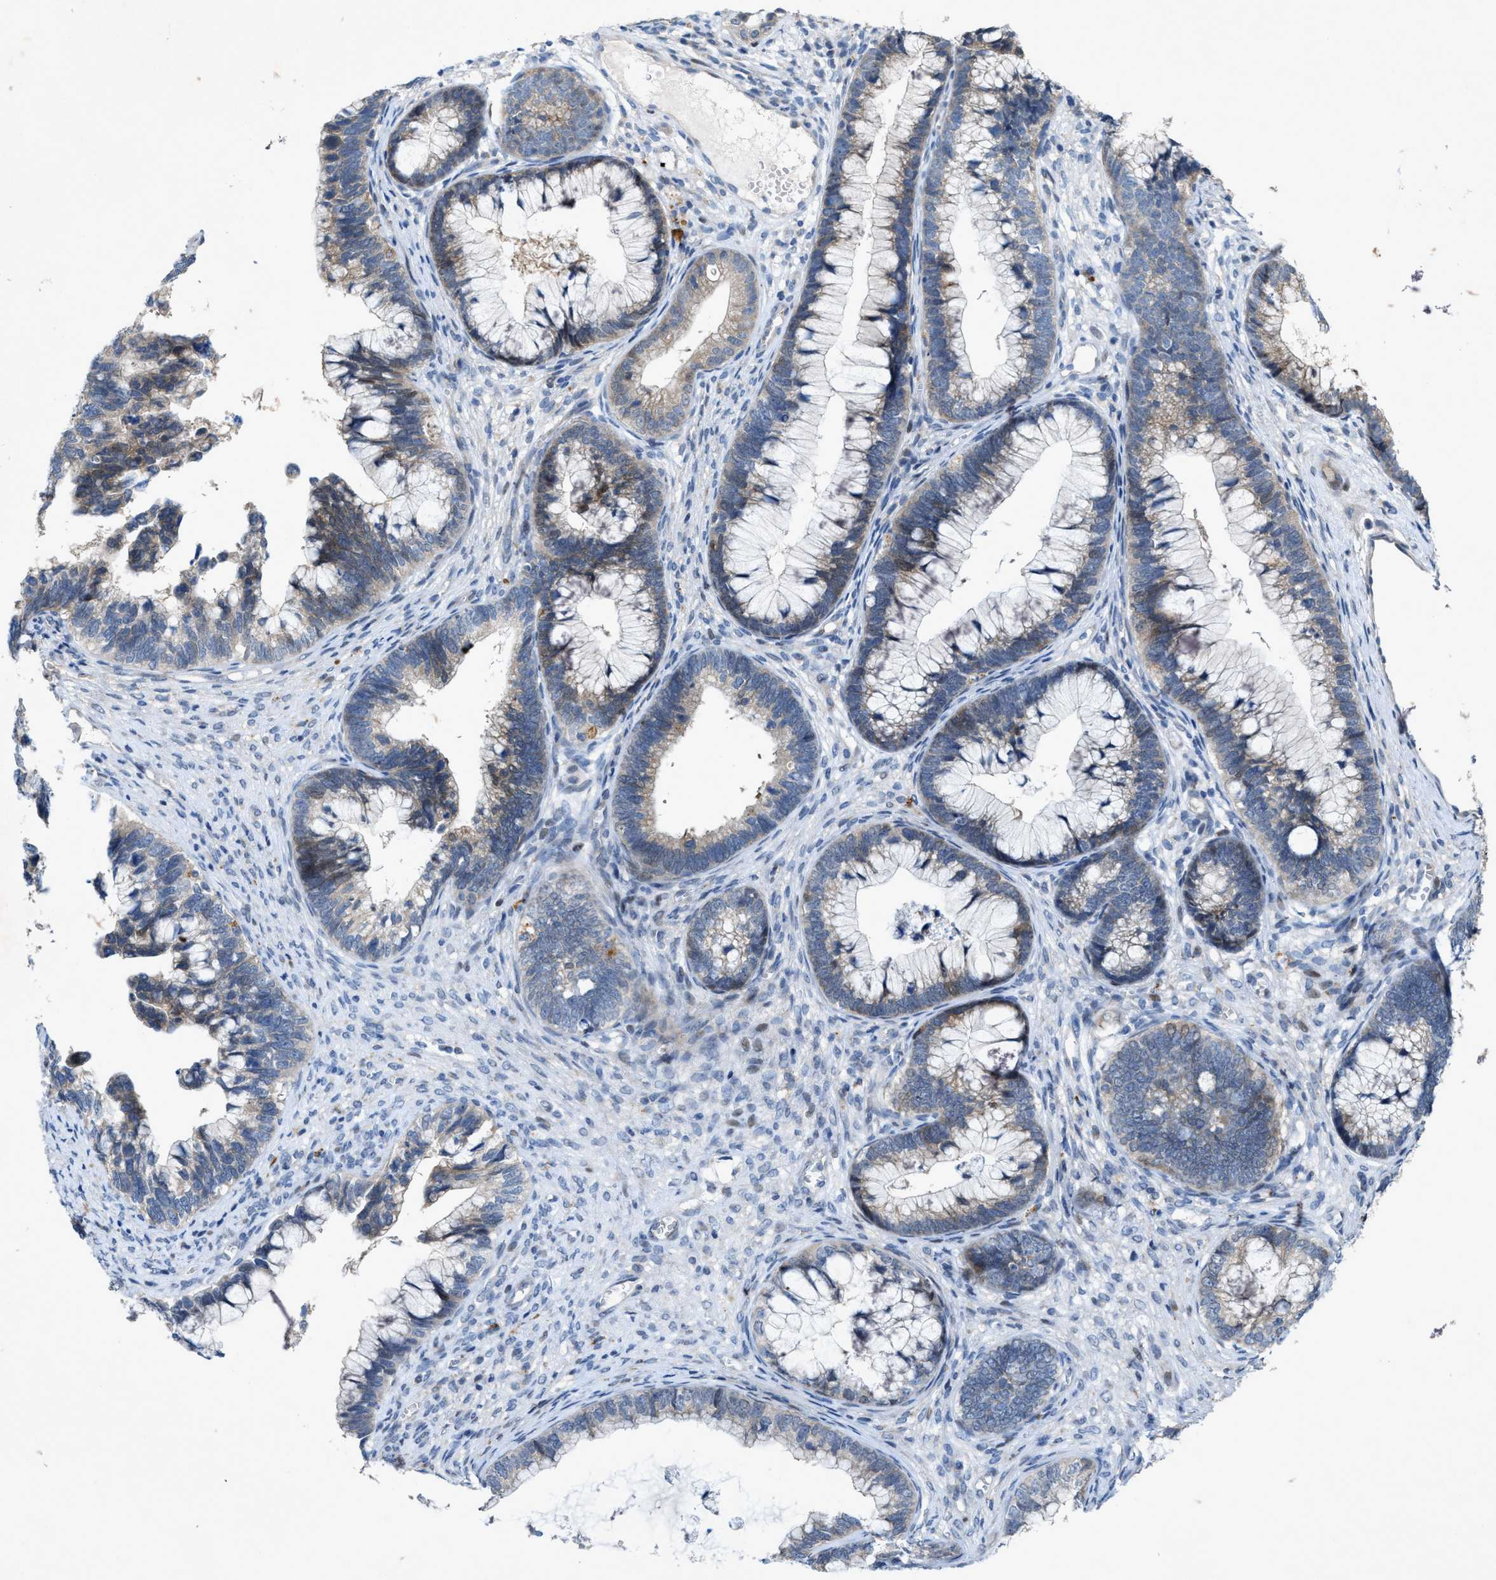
{"staining": {"intensity": "weak", "quantity": "<25%", "location": "cytoplasmic/membranous"}, "tissue": "cervical cancer", "cell_type": "Tumor cells", "image_type": "cancer", "snomed": [{"axis": "morphology", "description": "Adenocarcinoma, NOS"}, {"axis": "topography", "description": "Cervix"}], "caption": "The photomicrograph demonstrates no staining of tumor cells in cervical adenocarcinoma. Nuclei are stained in blue.", "gene": "URGCP", "patient": {"sex": "female", "age": 44}}